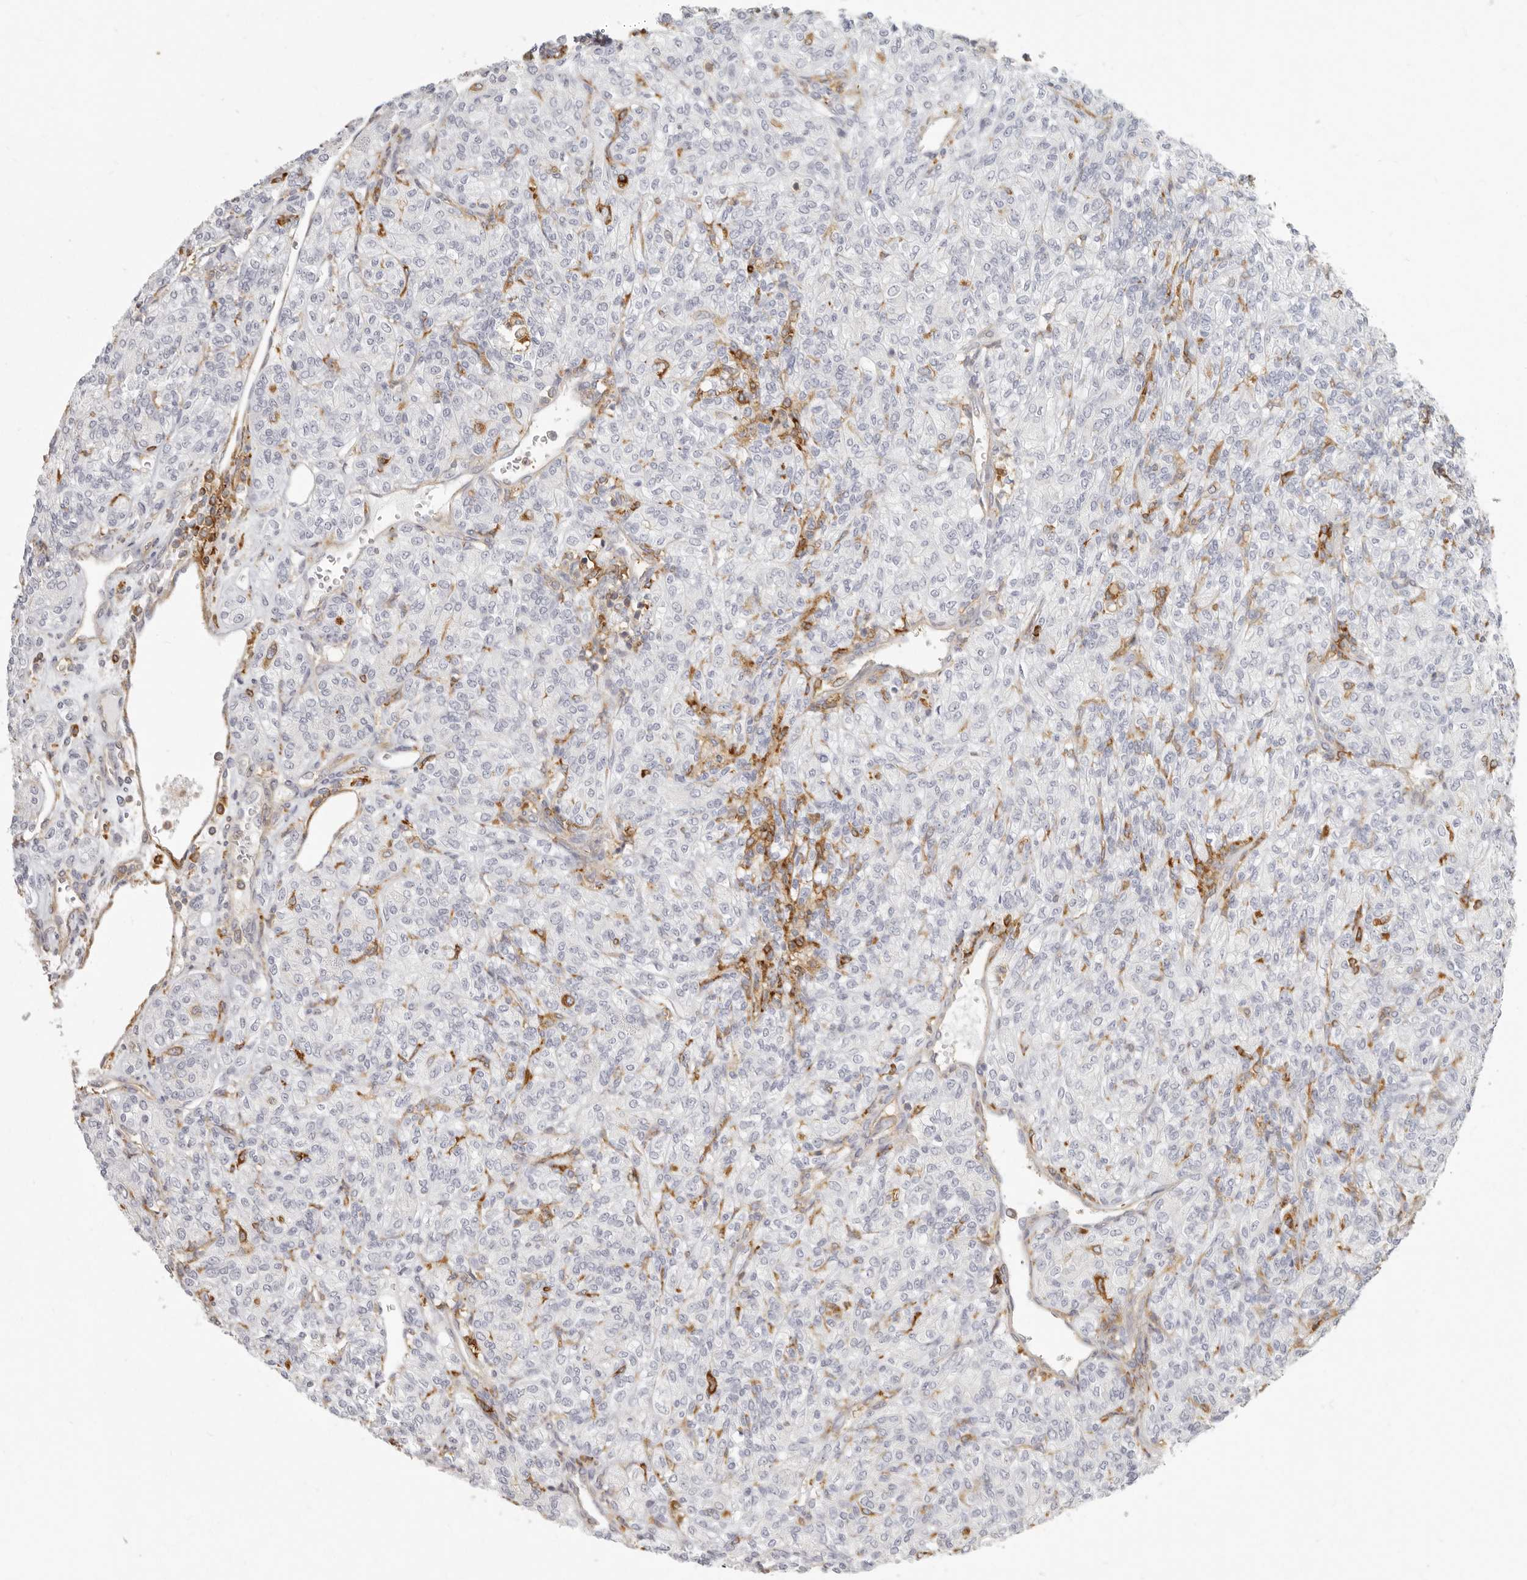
{"staining": {"intensity": "negative", "quantity": "none", "location": "none"}, "tissue": "renal cancer", "cell_type": "Tumor cells", "image_type": "cancer", "snomed": [{"axis": "morphology", "description": "Adenocarcinoma, NOS"}, {"axis": "topography", "description": "Kidney"}], "caption": "An immunohistochemistry (IHC) image of adenocarcinoma (renal) is shown. There is no staining in tumor cells of adenocarcinoma (renal).", "gene": "NIBAN1", "patient": {"sex": "male", "age": 77}}